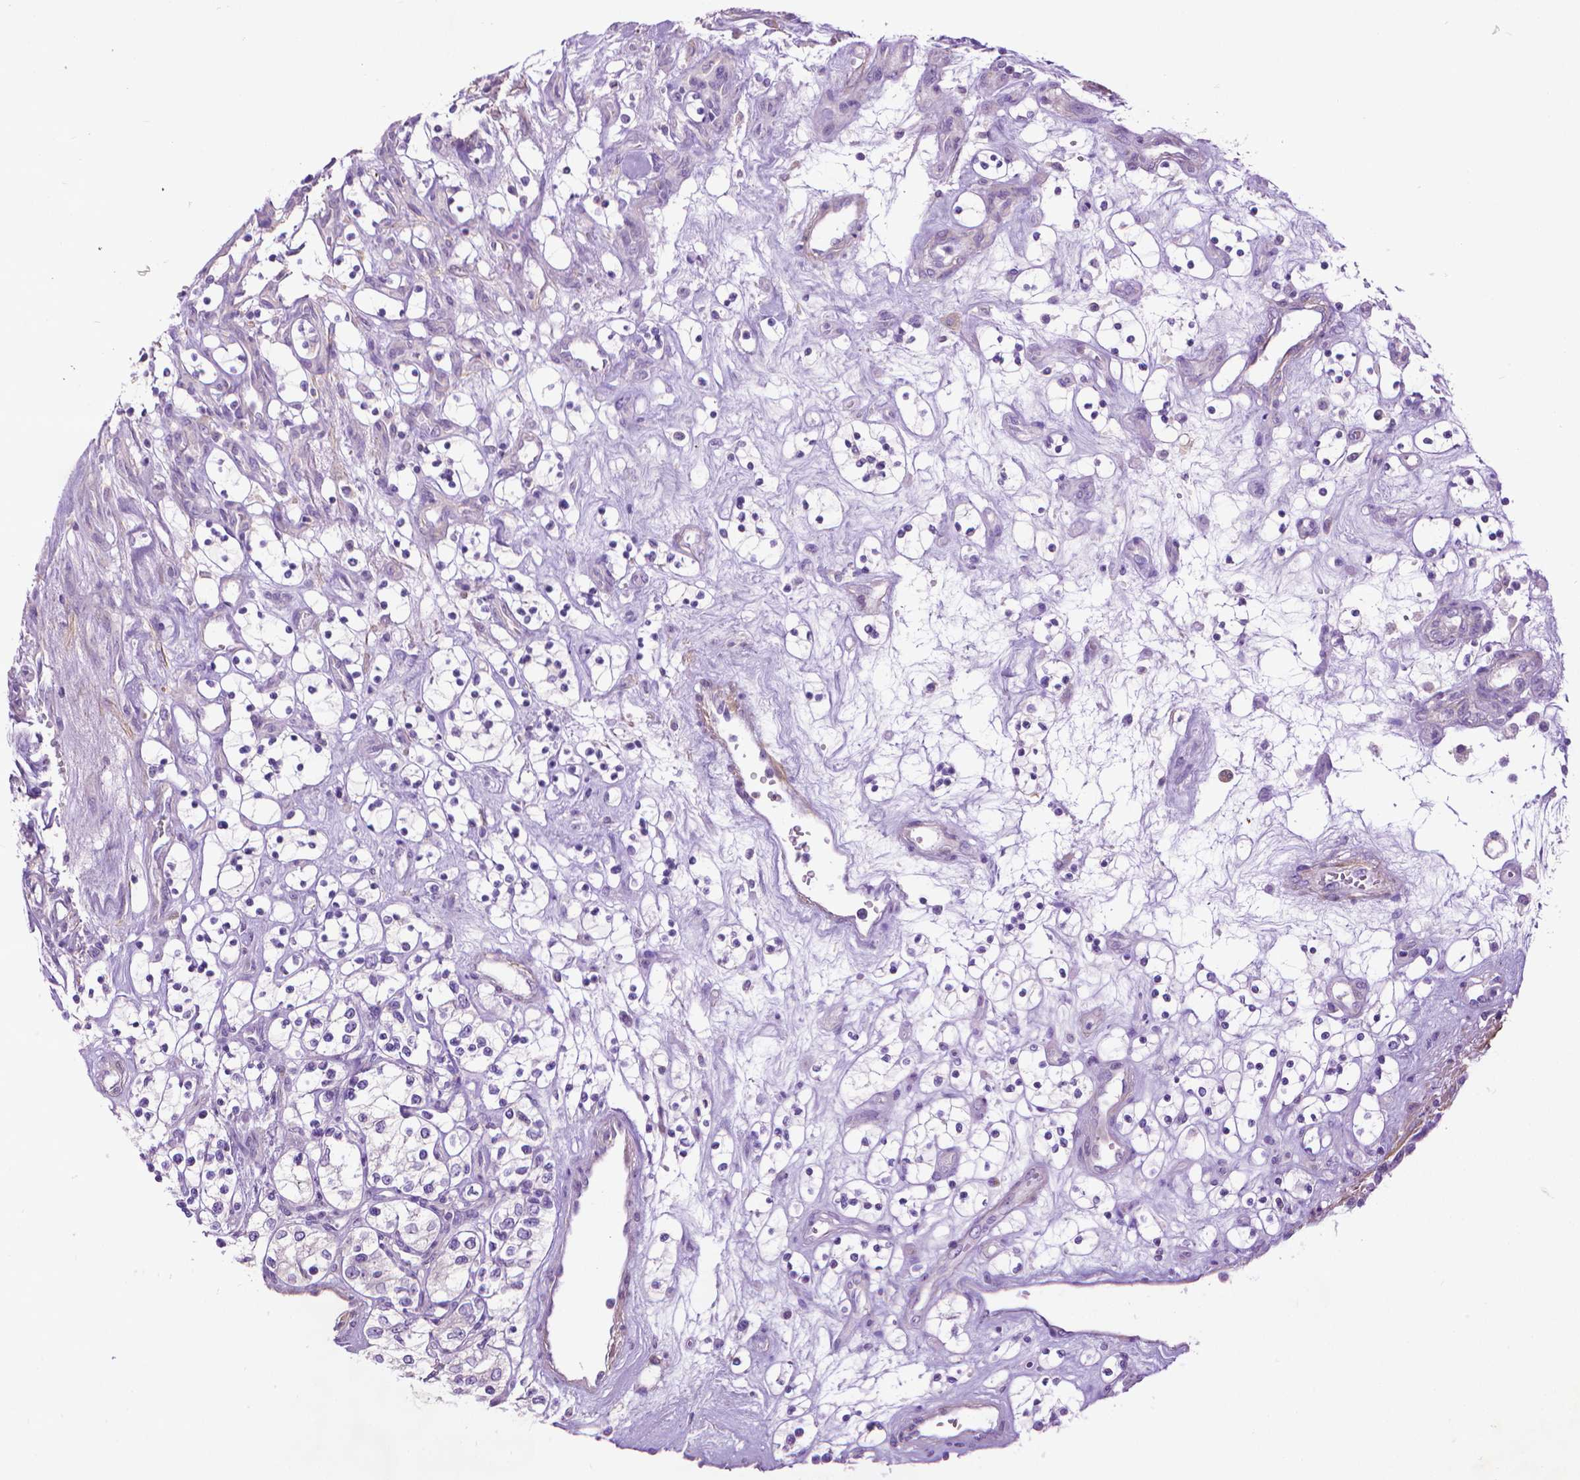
{"staining": {"intensity": "negative", "quantity": "none", "location": "none"}, "tissue": "renal cancer", "cell_type": "Tumor cells", "image_type": "cancer", "snomed": [{"axis": "morphology", "description": "Adenocarcinoma, NOS"}, {"axis": "topography", "description": "Kidney"}], "caption": "Adenocarcinoma (renal) was stained to show a protein in brown. There is no significant staining in tumor cells. (DAB (3,3'-diaminobenzidine) immunohistochemistry with hematoxylin counter stain).", "gene": "AQP10", "patient": {"sex": "female", "age": 69}}